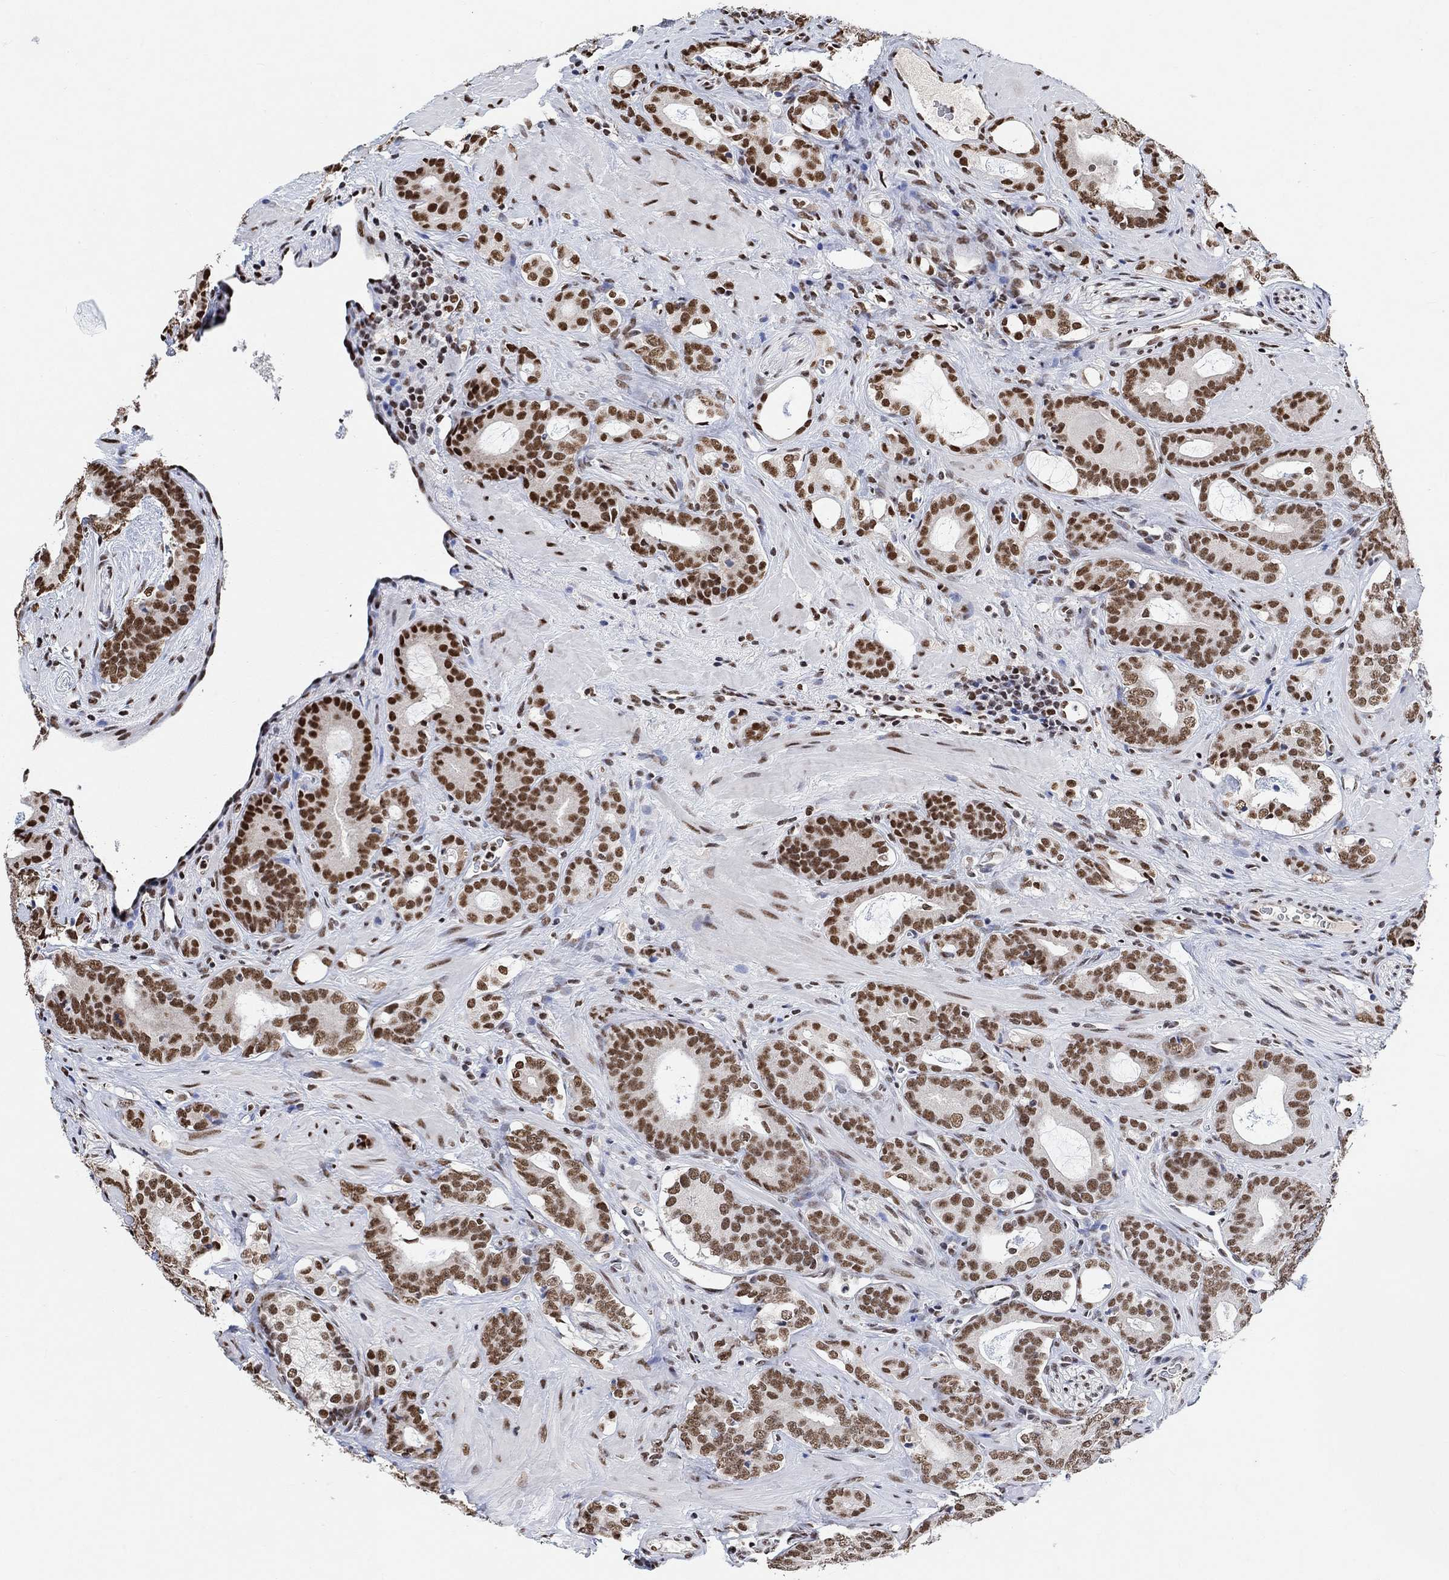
{"staining": {"intensity": "strong", "quantity": "25%-75%", "location": "nuclear"}, "tissue": "prostate cancer", "cell_type": "Tumor cells", "image_type": "cancer", "snomed": [{"axis": "morphology", "description": "Adenocarcinoma, NOS"}, {"axis": "topography", "description": "Prostate"}], "caption": "Prostate adenocarcinoma was stained to show a protein in brown. There is high levels of strong nuclear expression in about 25%-75% of tumor cells. (Brightfield microscopy of DAB IHC at high magnification).", "gene": "USP39", "patient": {"sex": "male", "age": 55}}